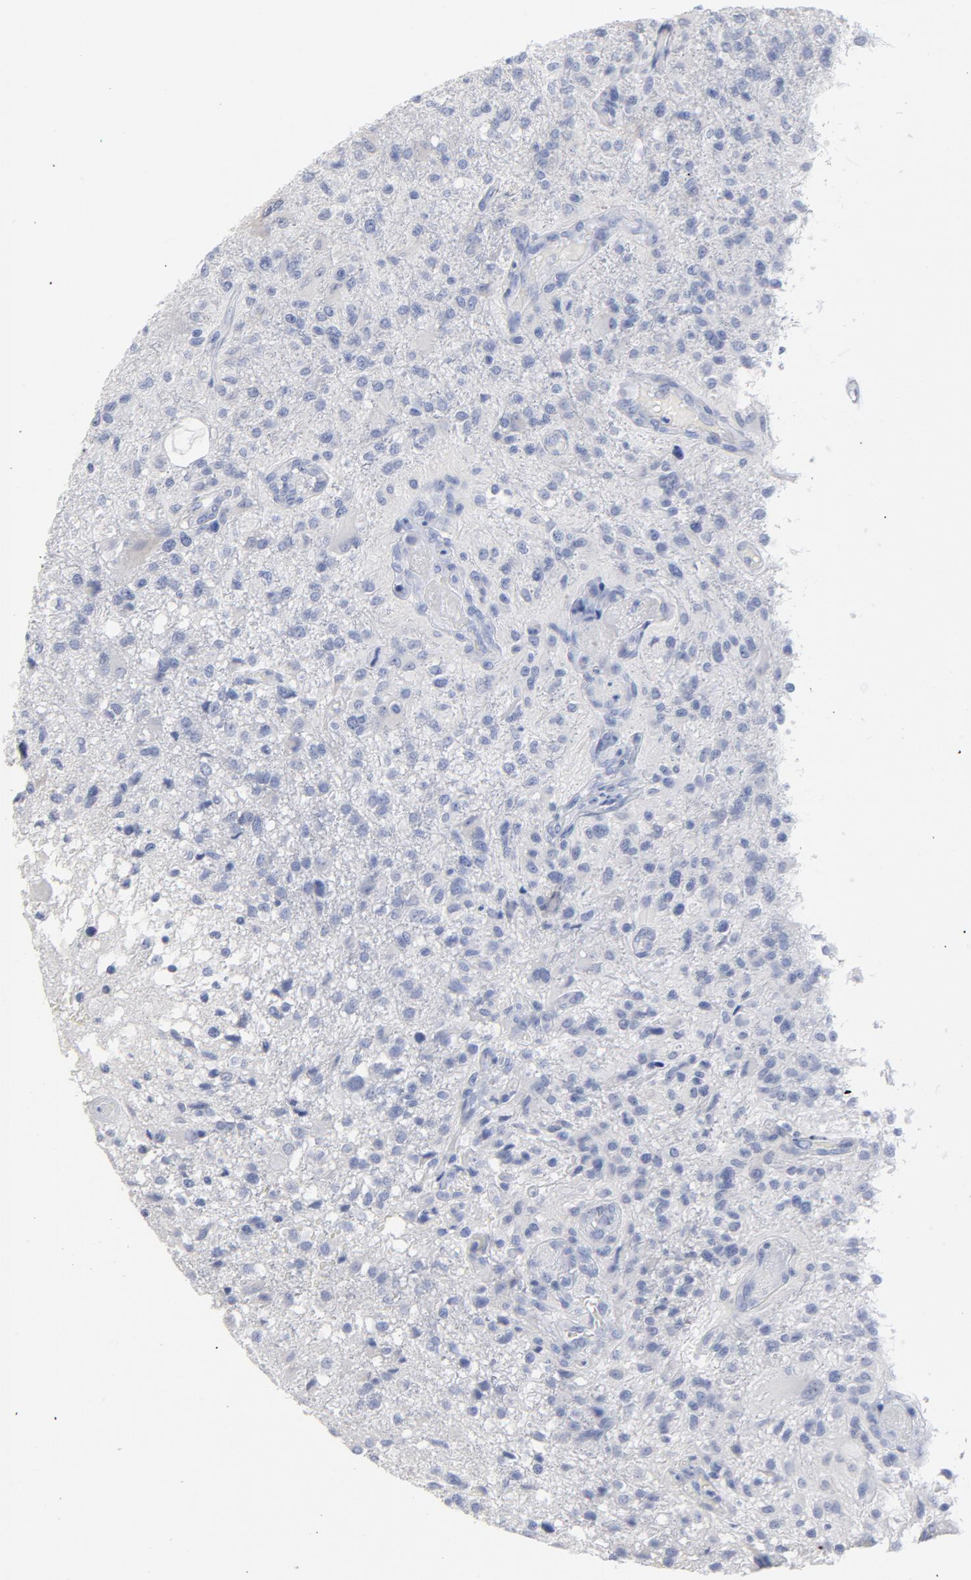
{"staining": {"intensity": "negative", "quantity": "none", "location": "none"}, "tissue": "glioma", "cell_type": "Tumor cells", "image_type": "cancer", "snomed": [{"axis": "morphology", "description": "Glioma, malignant, High grade"}, {"axis": "topography", "description": "Cerebral cortex"}], "caption": "This is an IHC photomicrograph of glioma. There is no staining in tumor cells.", "gene": "P2RY8", "patient": {"sex": "male", "age": 76}}